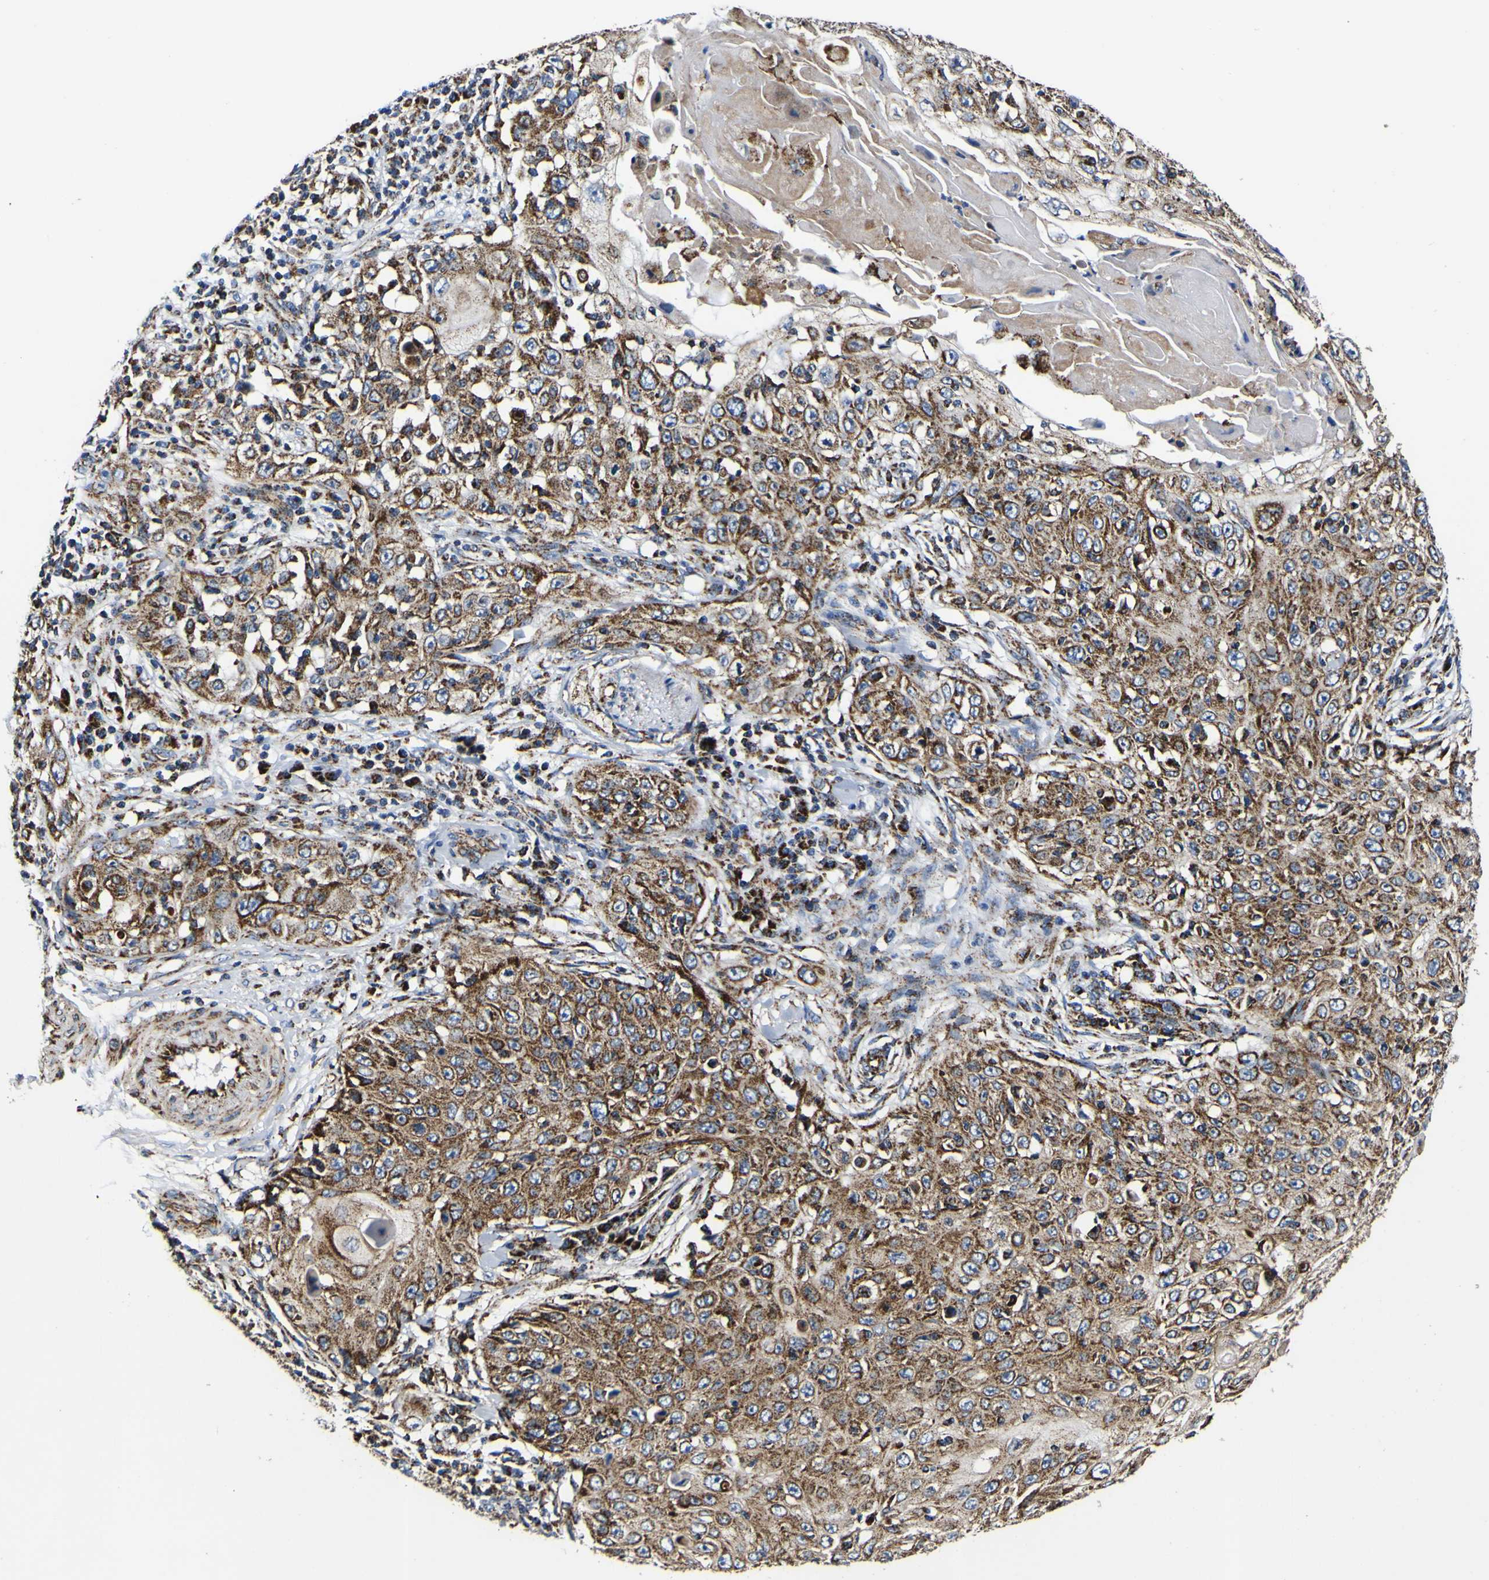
{"staining": {"intensity": "moderate", "quantity": ">75%", "location": "cytoplasmic/membranous"}, "tissue": "skin cancer", "cell_type": "Tumor cells", "image_type": "cancer", "snomed": [{"axis": "morphology", "description": "Squamous cell carcinoma, NOS"}, {"axis": "topography", "description": "Skin"}], "caption": "Immunohistochemistry (IHC) (DAB) staining of human skin cancer (squamous cell carcinoma) shows moderate cytoplasmic/membranous protein expression in approximately >75% of tumor cells.", "gene": "PTRH2", "patient": {"sex": "male", "age": 86}}